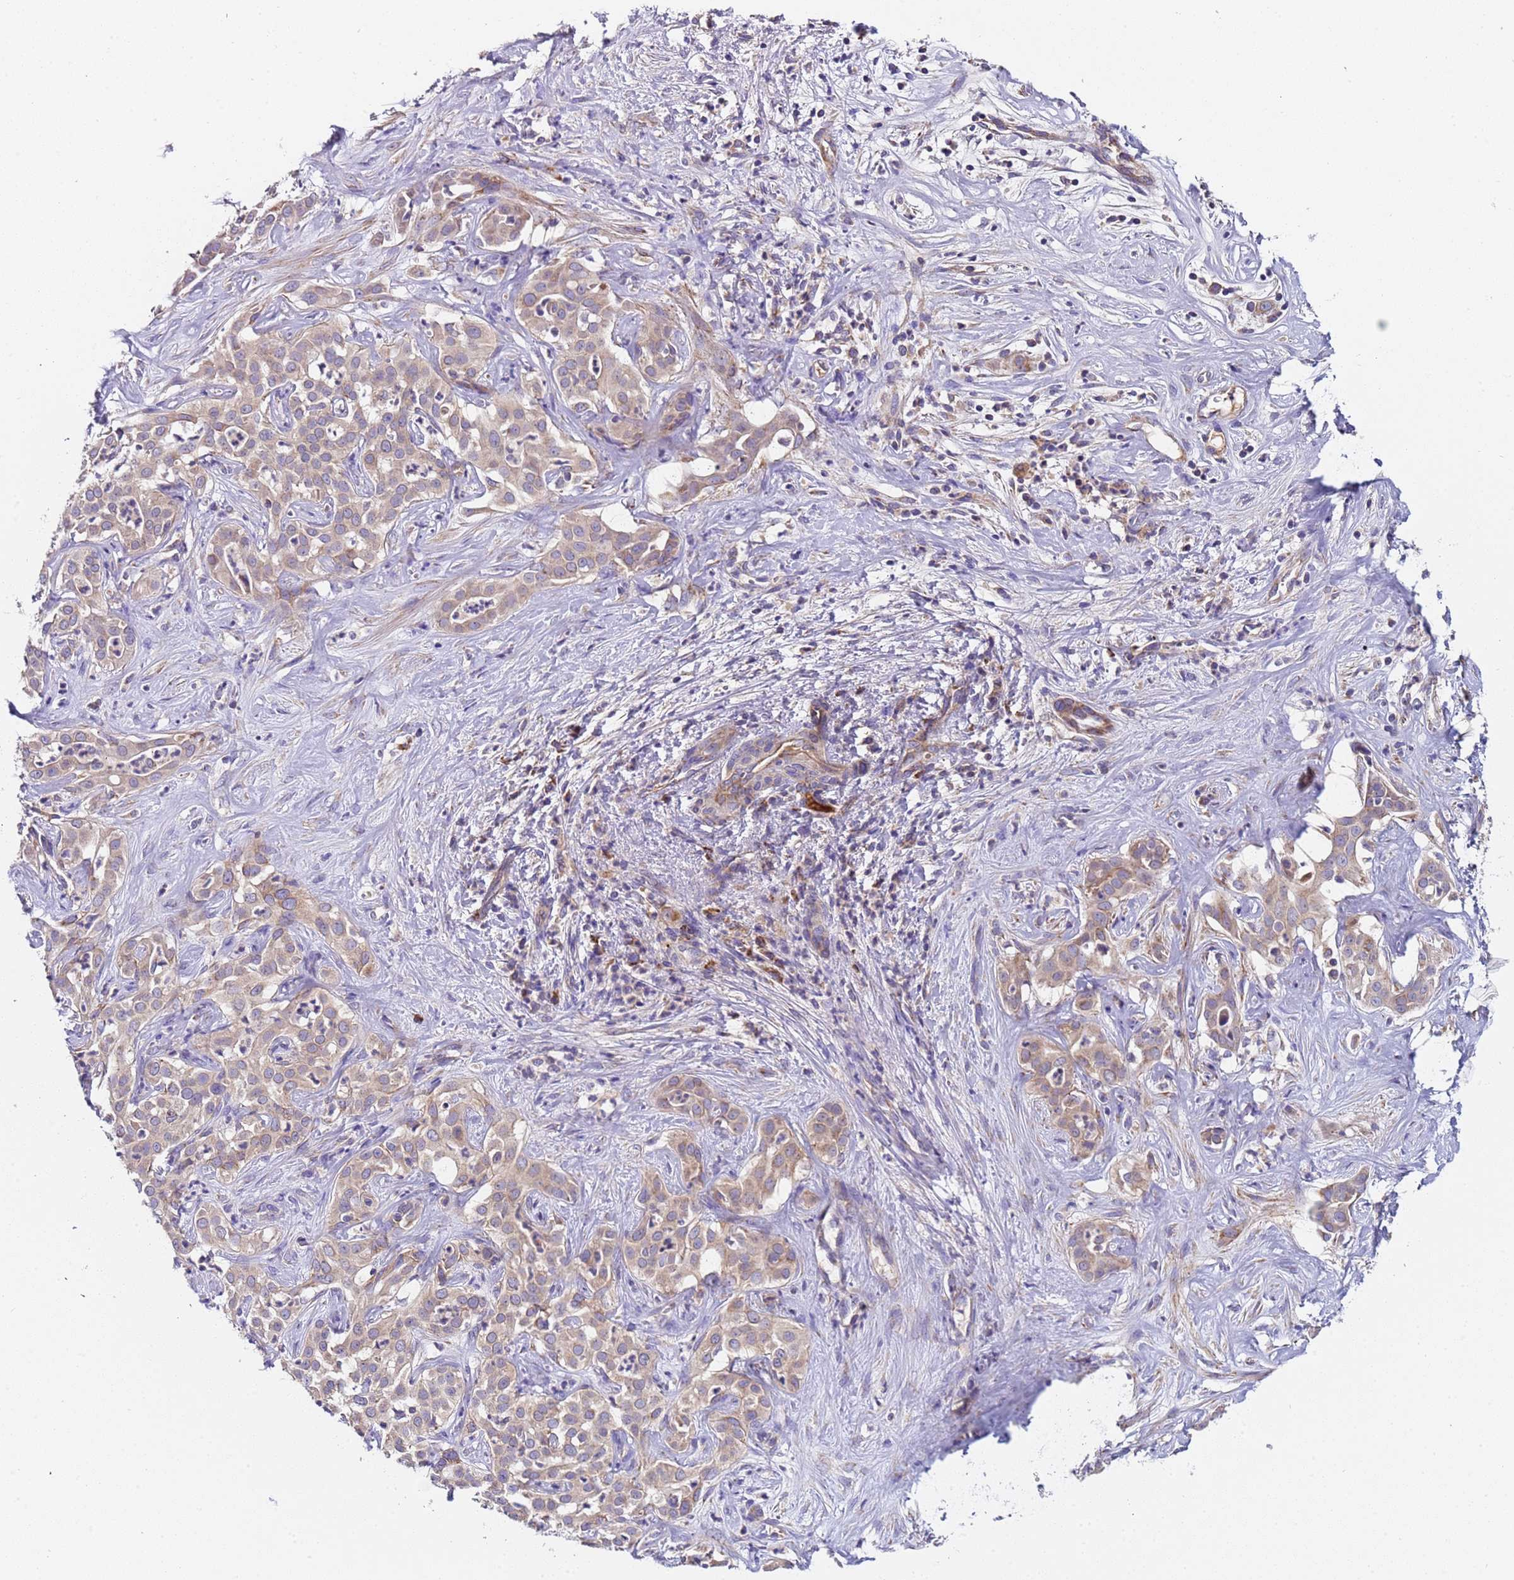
{"staining": {"intensity": "weak", "quantity": "<25%", "location": "cytoplasmic/membranous"}, "tissue": "liver cancer", "cell_type": "Tumor cells", "image_type": "cancer", "snomed": [{"axis": "morphology", "description": "Cholangiocarcinoma"}, {"axis": "topography", "description": "Liver"}], "caption": "Tumor cells are negative for brown protein staining in liver cancer (cholangiocarcinoma).", "gene": "TMEM126A", "patient": {"sex": "male", "age": 67}}